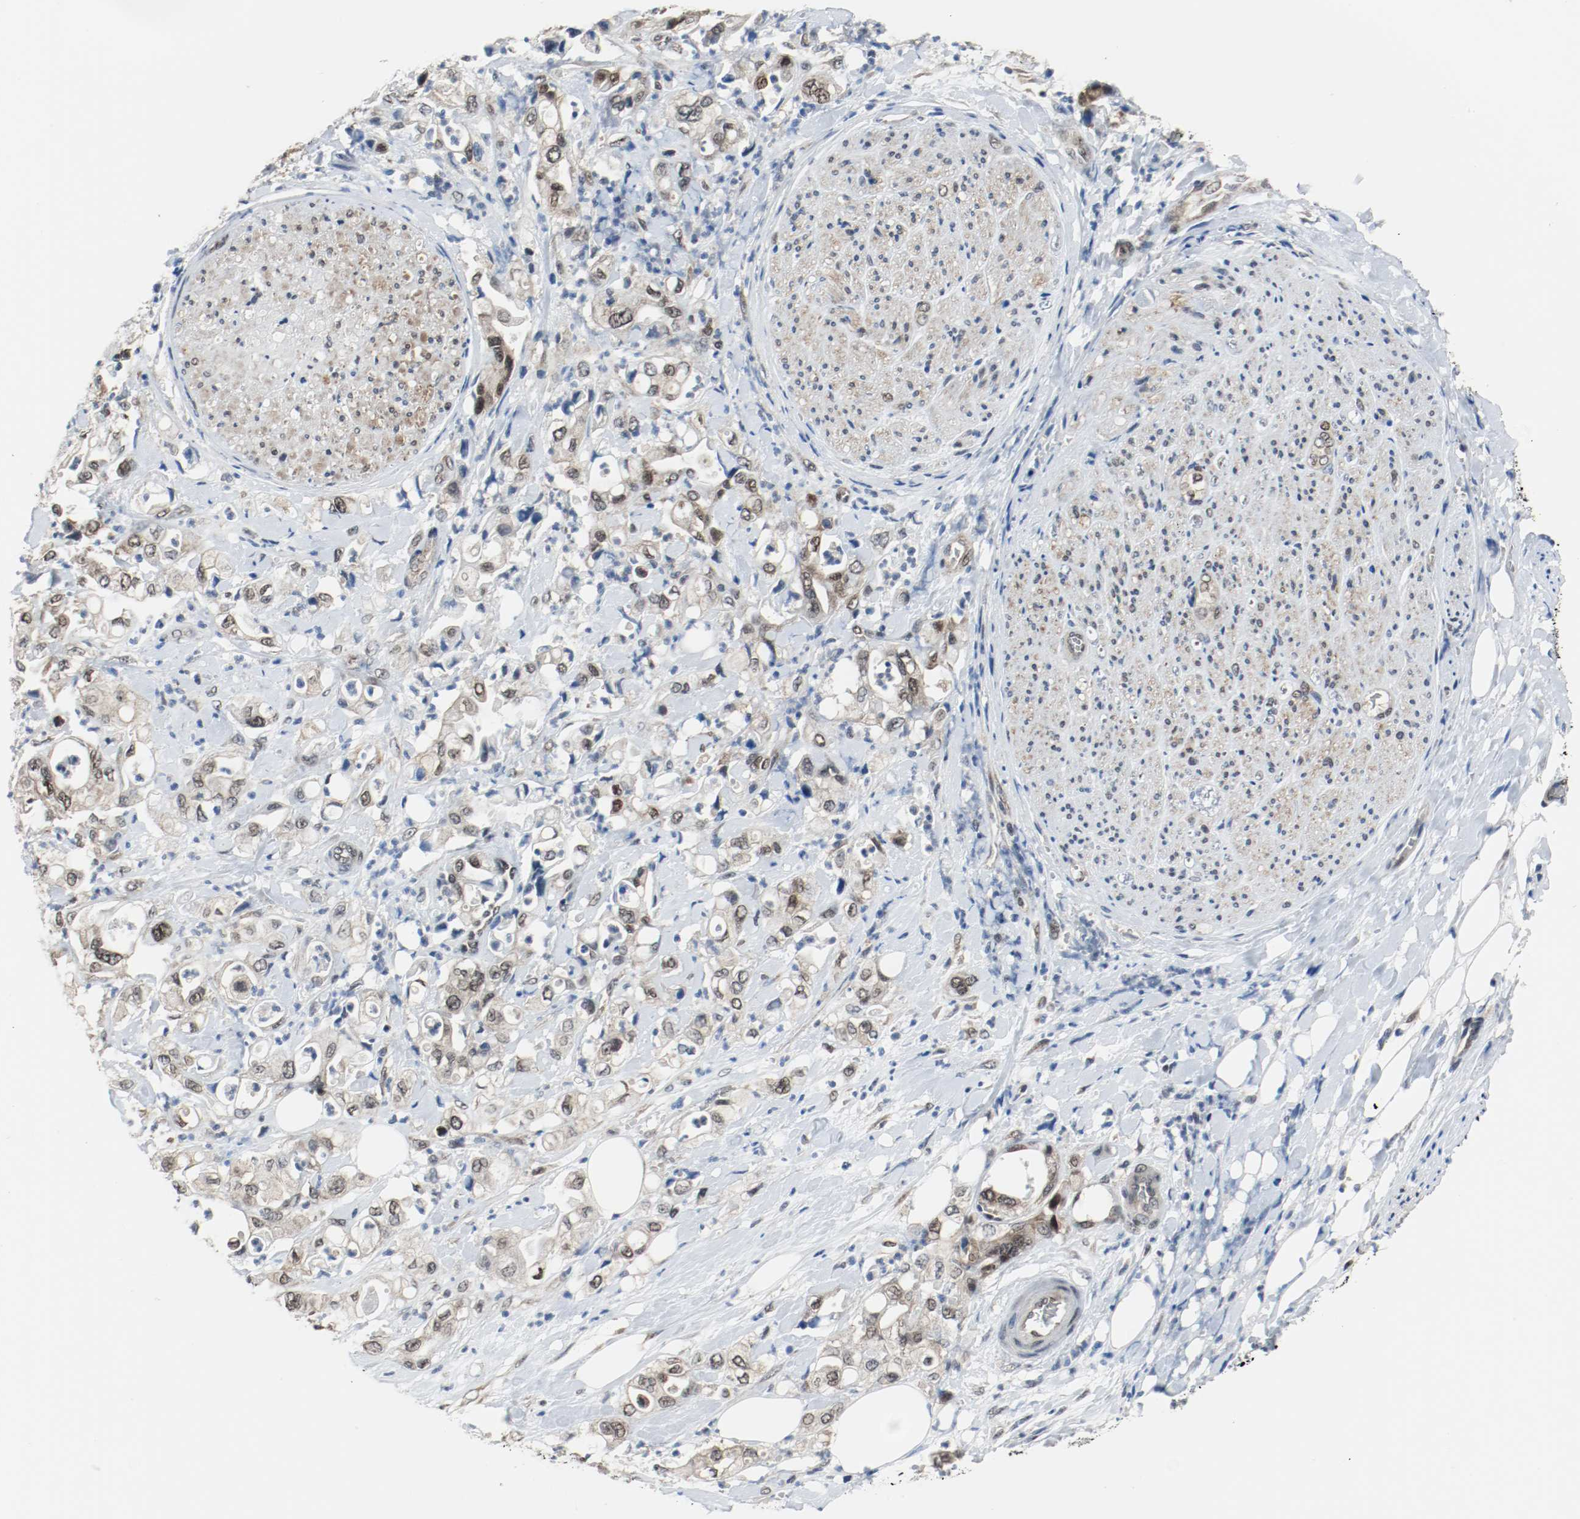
{"staining": {"intensity": "weak", "quantity": ">75%", "location": "cytoplasmic/membranous,nuclear"}, "tissue": "pancreatic cancer", "cell_type": "Tumor cells", "image_type": "cancer", "snomed": [{"axis": "morphology", "description": "Adenocarcinoma, NOS"}, {"axis": "topography", "description": "Pancreas"}], "caption": "A photomicrograph showing weak cytoplasmic/membranous and nuclear positivity in approximately >75% of tumor cells in pancreatic cancer, as visualized by brown immunohistochemical staining.", "gene": "PPME1", "patient": {"sex": "male", "age": 70}}